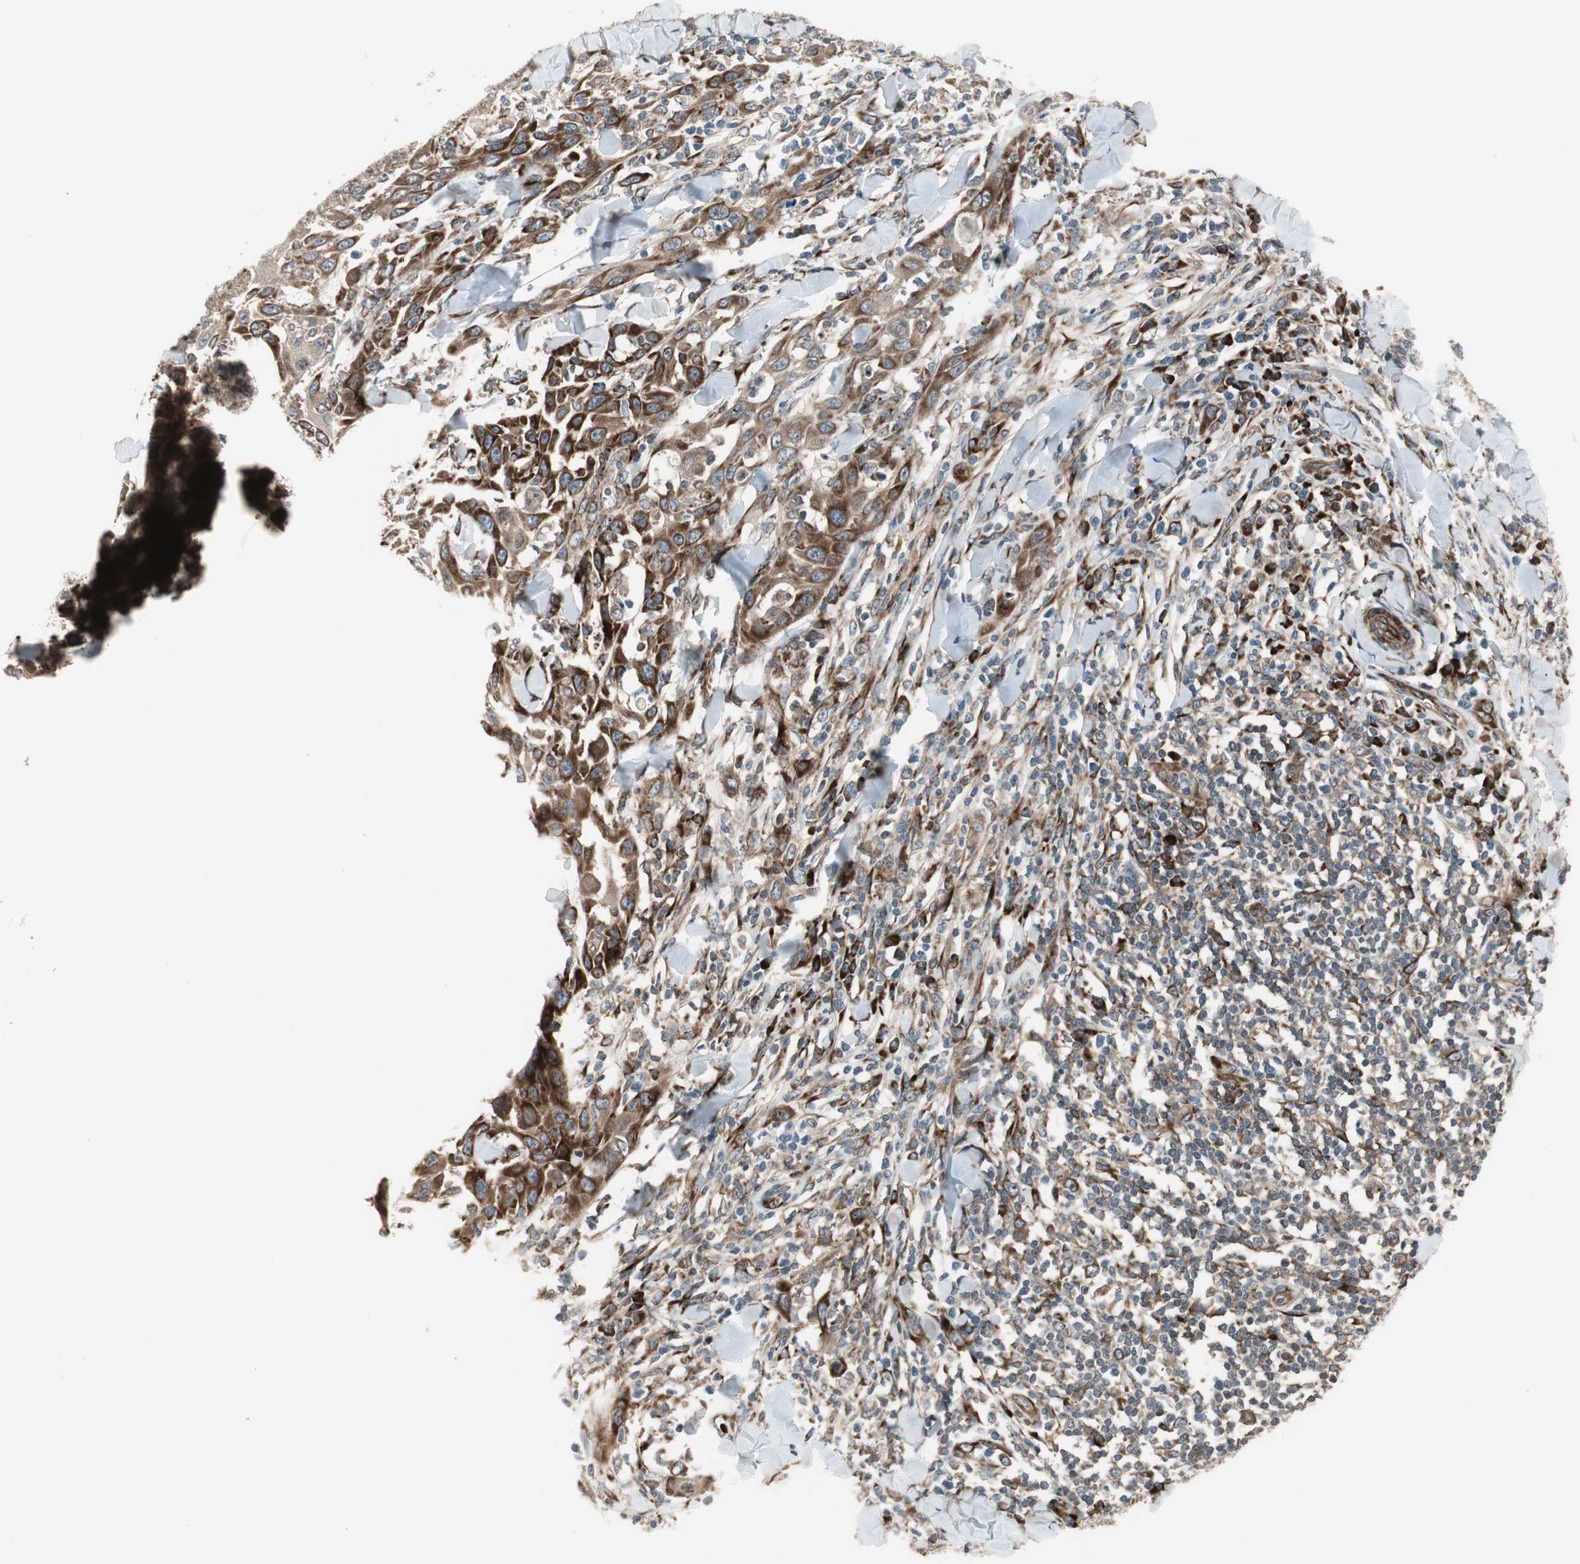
{"staining": {"intensity": "strong", "quantity": ">75%", "location": "cytoplasmic/membranous"}, "tissue": "skin cancer", "cell_type": "Tumor cells", "image_type": "cancer", "snomed": [{"axis": "morphology", "description": "Squamous cell carcinoma, NOS"}, {"axis": "topography", "description": "Skin"}], "caption": "A micrograph of squamous cell carcinoma (skin) stained for a protein reveals strong cytoplasmic/membranous brown staining in tumor cells.", "gene": "PPP2R5E", "patient": {"sex": "male", "age": 24}}